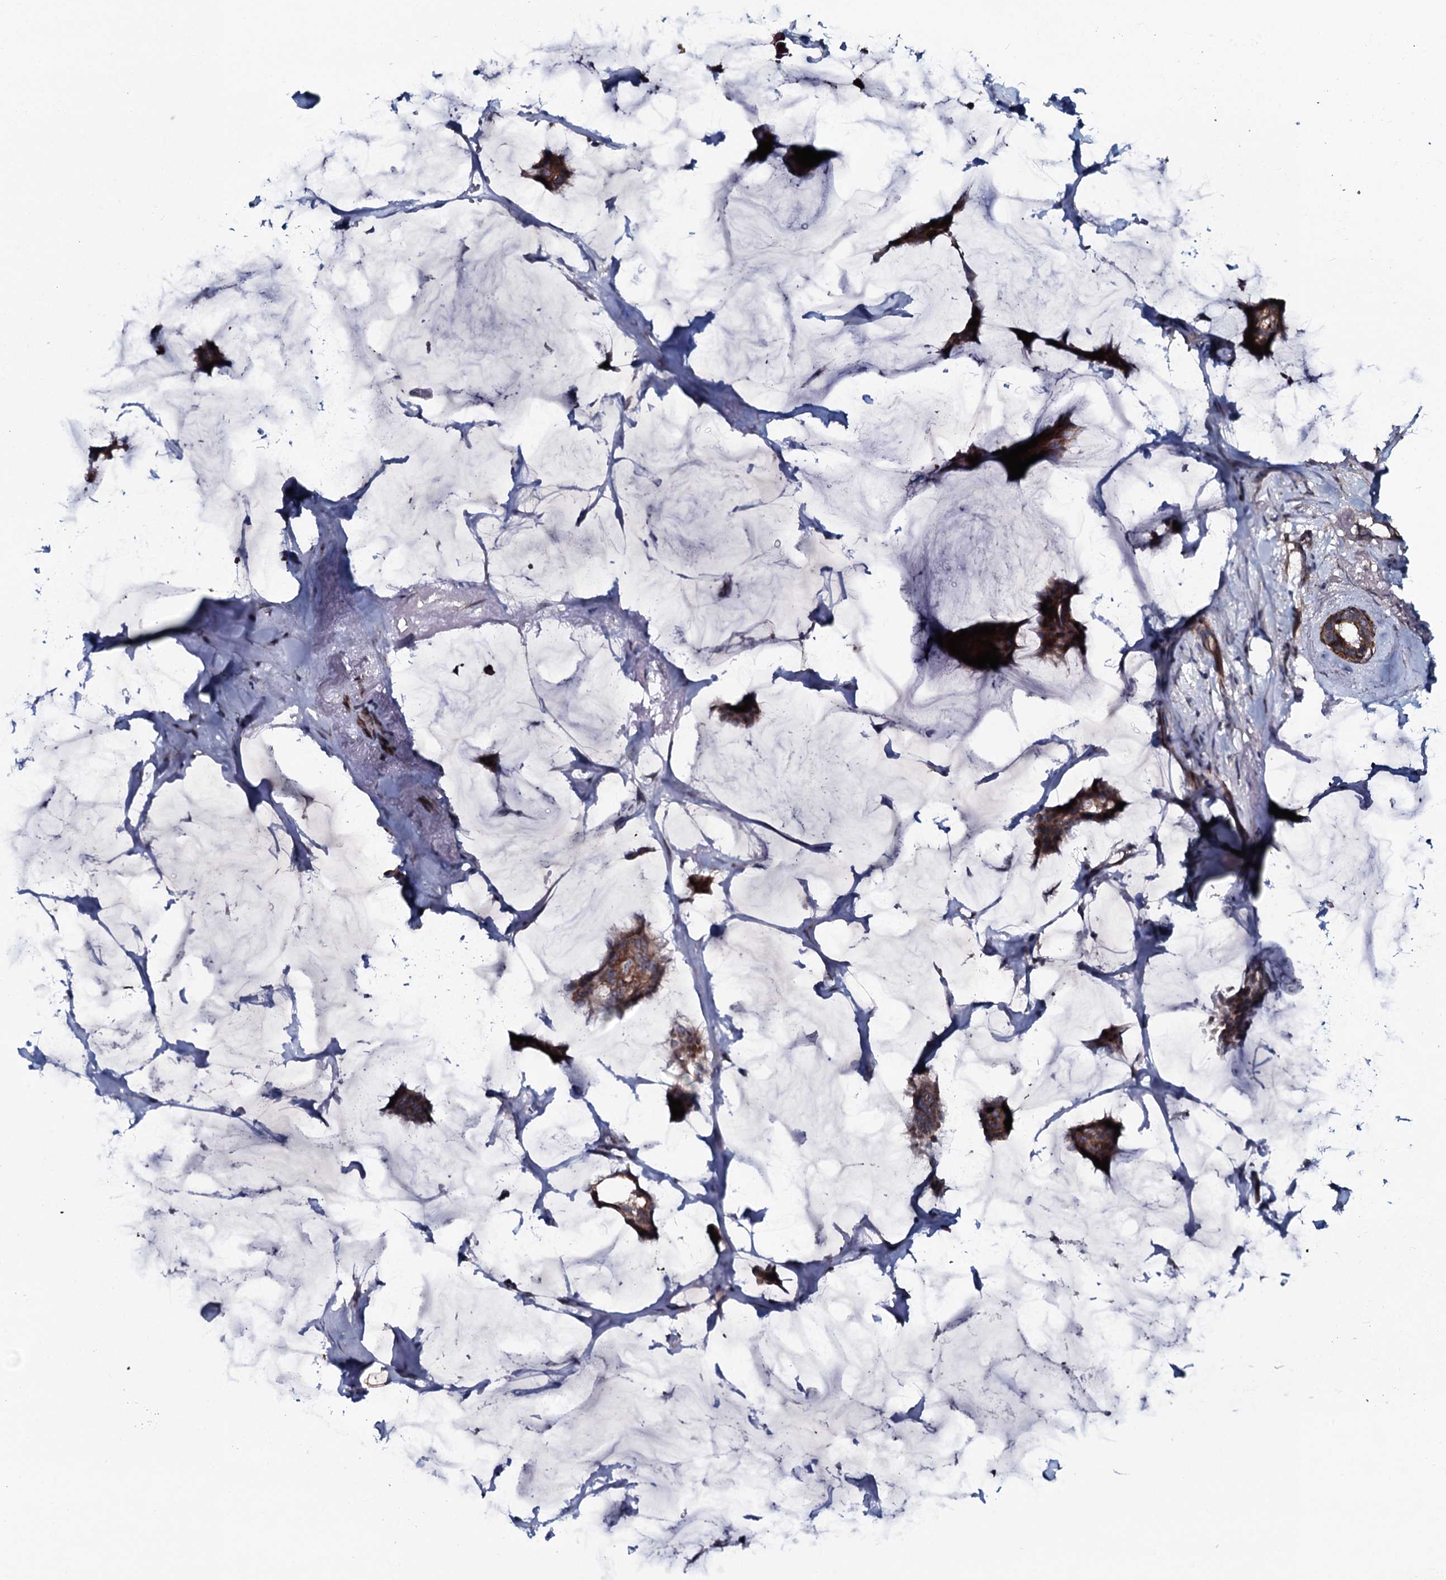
{"staining": {"intensity": "moderate", "quantity": ">75%", "location": "cytoplasmic/membranous"}, "tissue": "breast cancer", "cell_type": "Tumor cells", "image_type": "cancer", "snomed": [{"axis": "morphology", "description": "Duct carcinoma"}, {"axis": "topography", "description": "Breast"}], "caption": "Human breast cancer (infiltrating ductal carcinoma) stained with a protein marker shows moderate staining in tumor cells.", "gene": "KCTD4", "patient": {"sex": "female", "age": 93}}